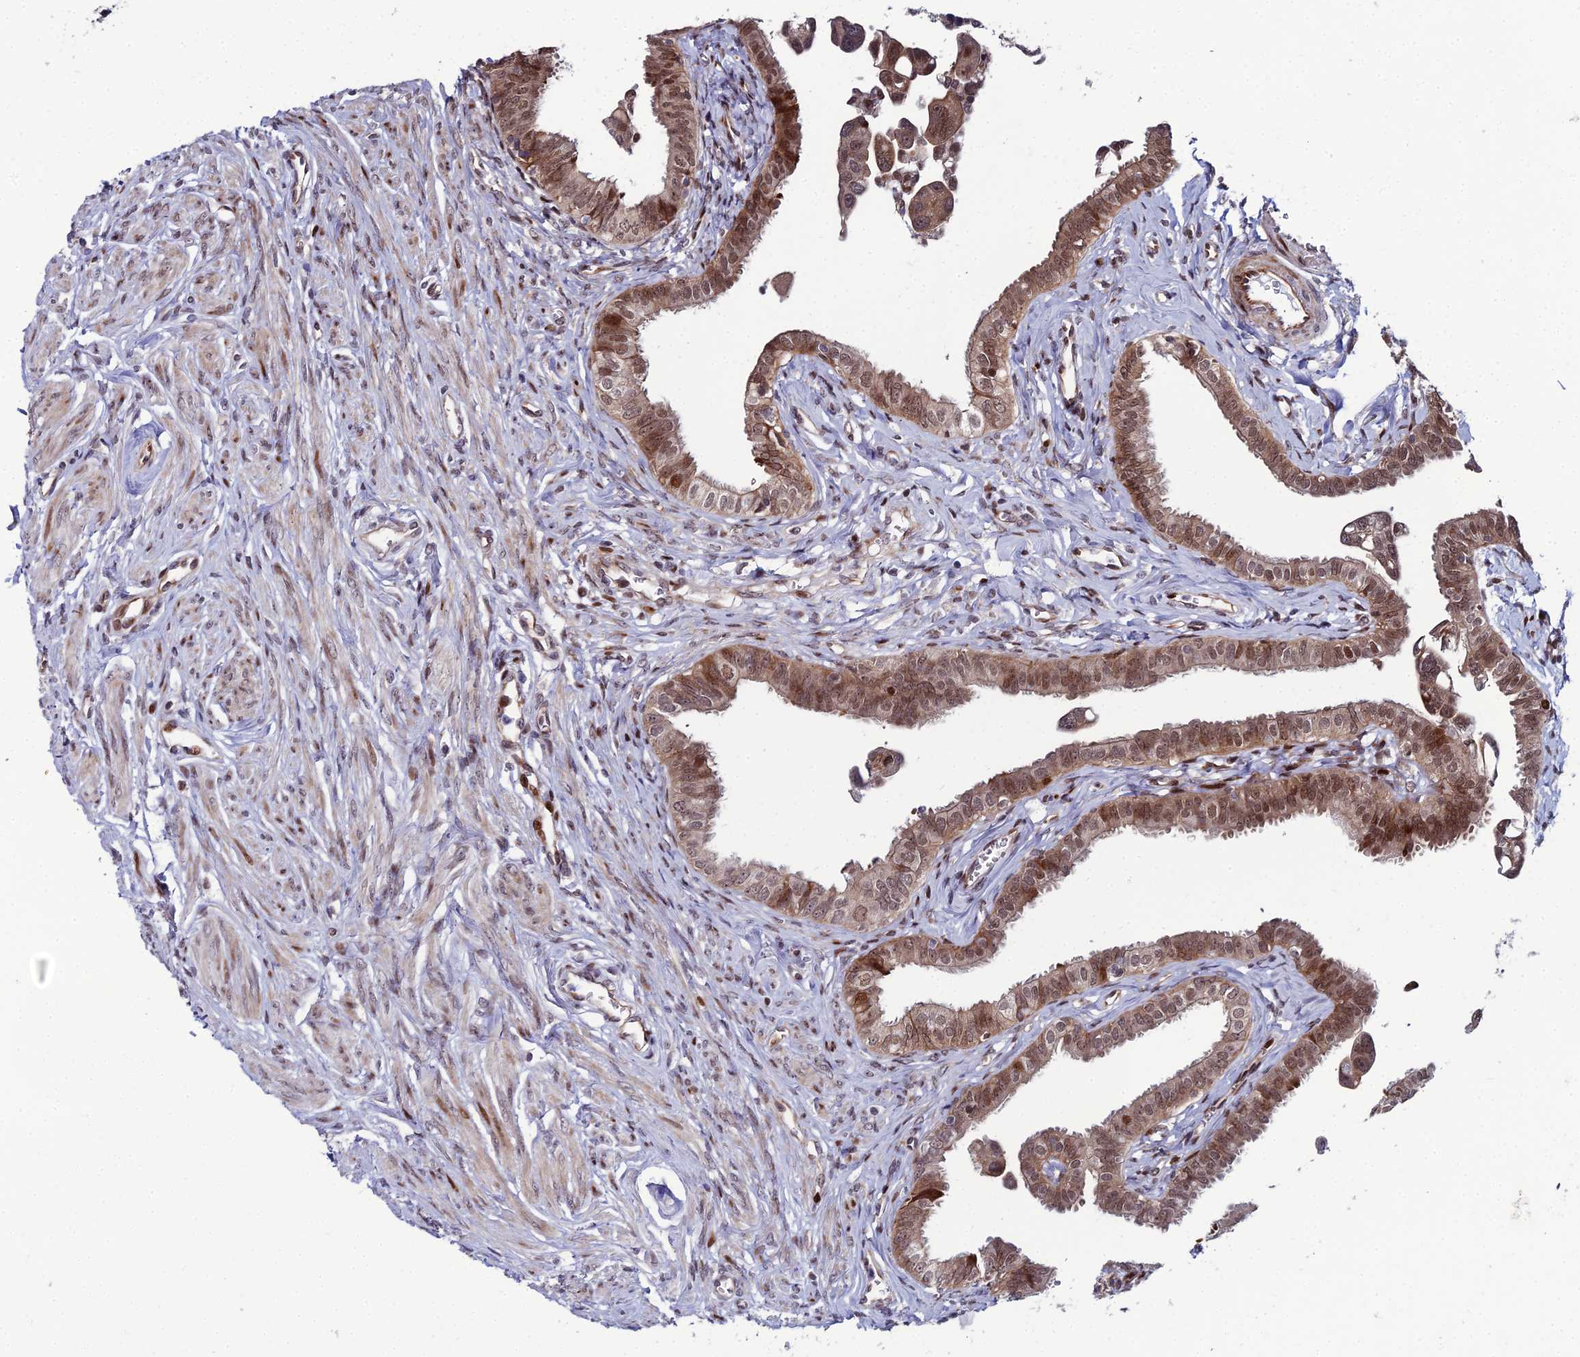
{"staining": {"intensity": "moderate", "quantity": ">75%", "location": "cytoplasmic/membranous,nuclear"}, "tissue": "fallopian tube", "cell_type": "Glandular cells", "image_type": "normal", "snomed": [{"axis": "morphology", "description": "Normal tissue, NOS"}, {"axis": "morphology", "description": "Carcinoma, NOS"}, {"axis": "topography", "description": "Fallopian tube"}, {"axis": "topography", "description": "Ovary"}], "caption": "Moderate cytoplasmic/membranous,nuclear staining for a protein is appreciated in about >75% of glandular cells of normal fallopian tube using immunohistochemistry.", "gene": "ZNF668", "patient": {"sex": "female", "age": 59}}